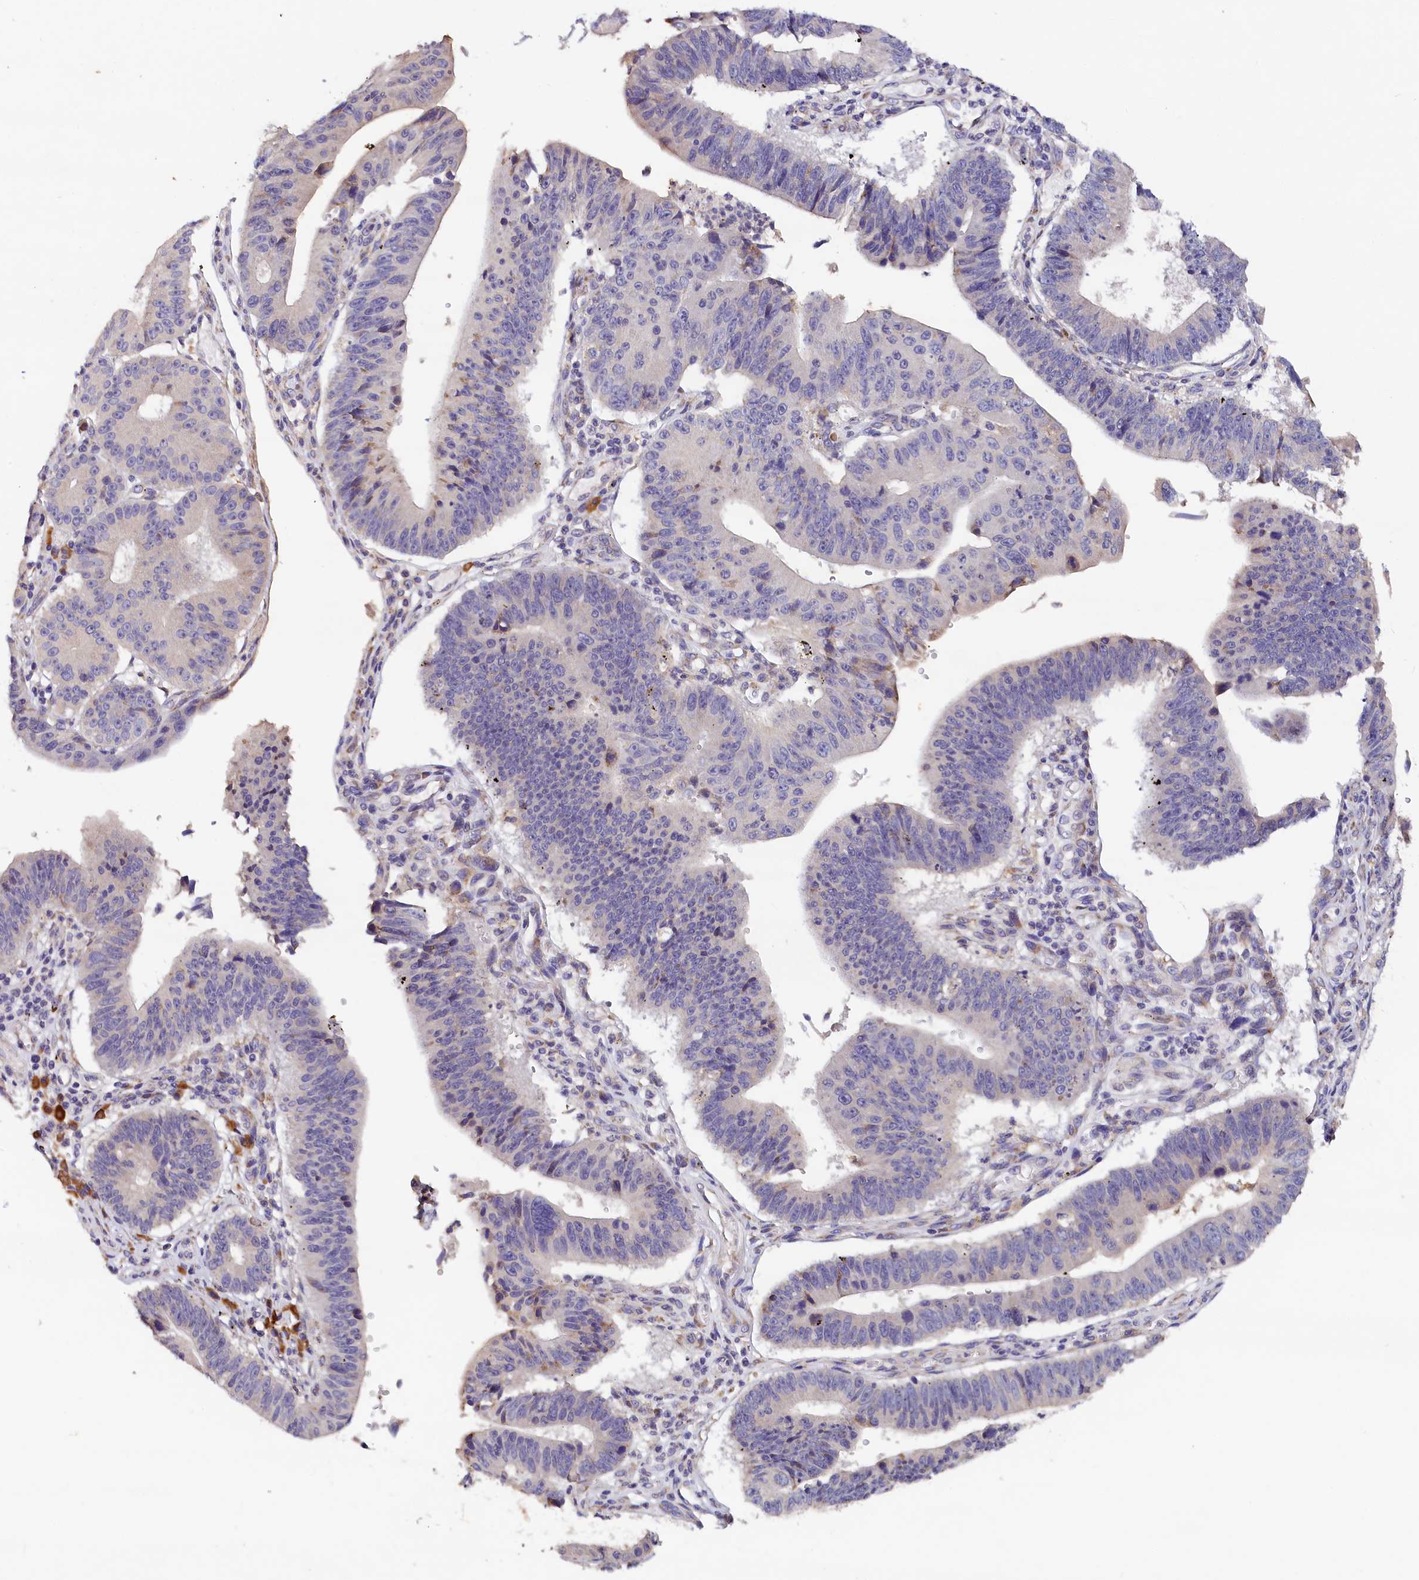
{"staining": {"intensity": "weak", "quantity": "<25%", "location": "cytoplasmic/membranous"}, "tissue": "stomach cancer", "cell_type": "Tumor cells", "image_type": "cancer", "snomed": [{"axis": "morphology", "description": "Adenocarcinoma, NOS"}, {"axis": "topography", "description": "Stomach"}], "caption": "Tumor cells show no significant positivity in adenocarcinoma (stomach).", "gene": "ST7L", "patient": {"sex": "male", "age": 59}}